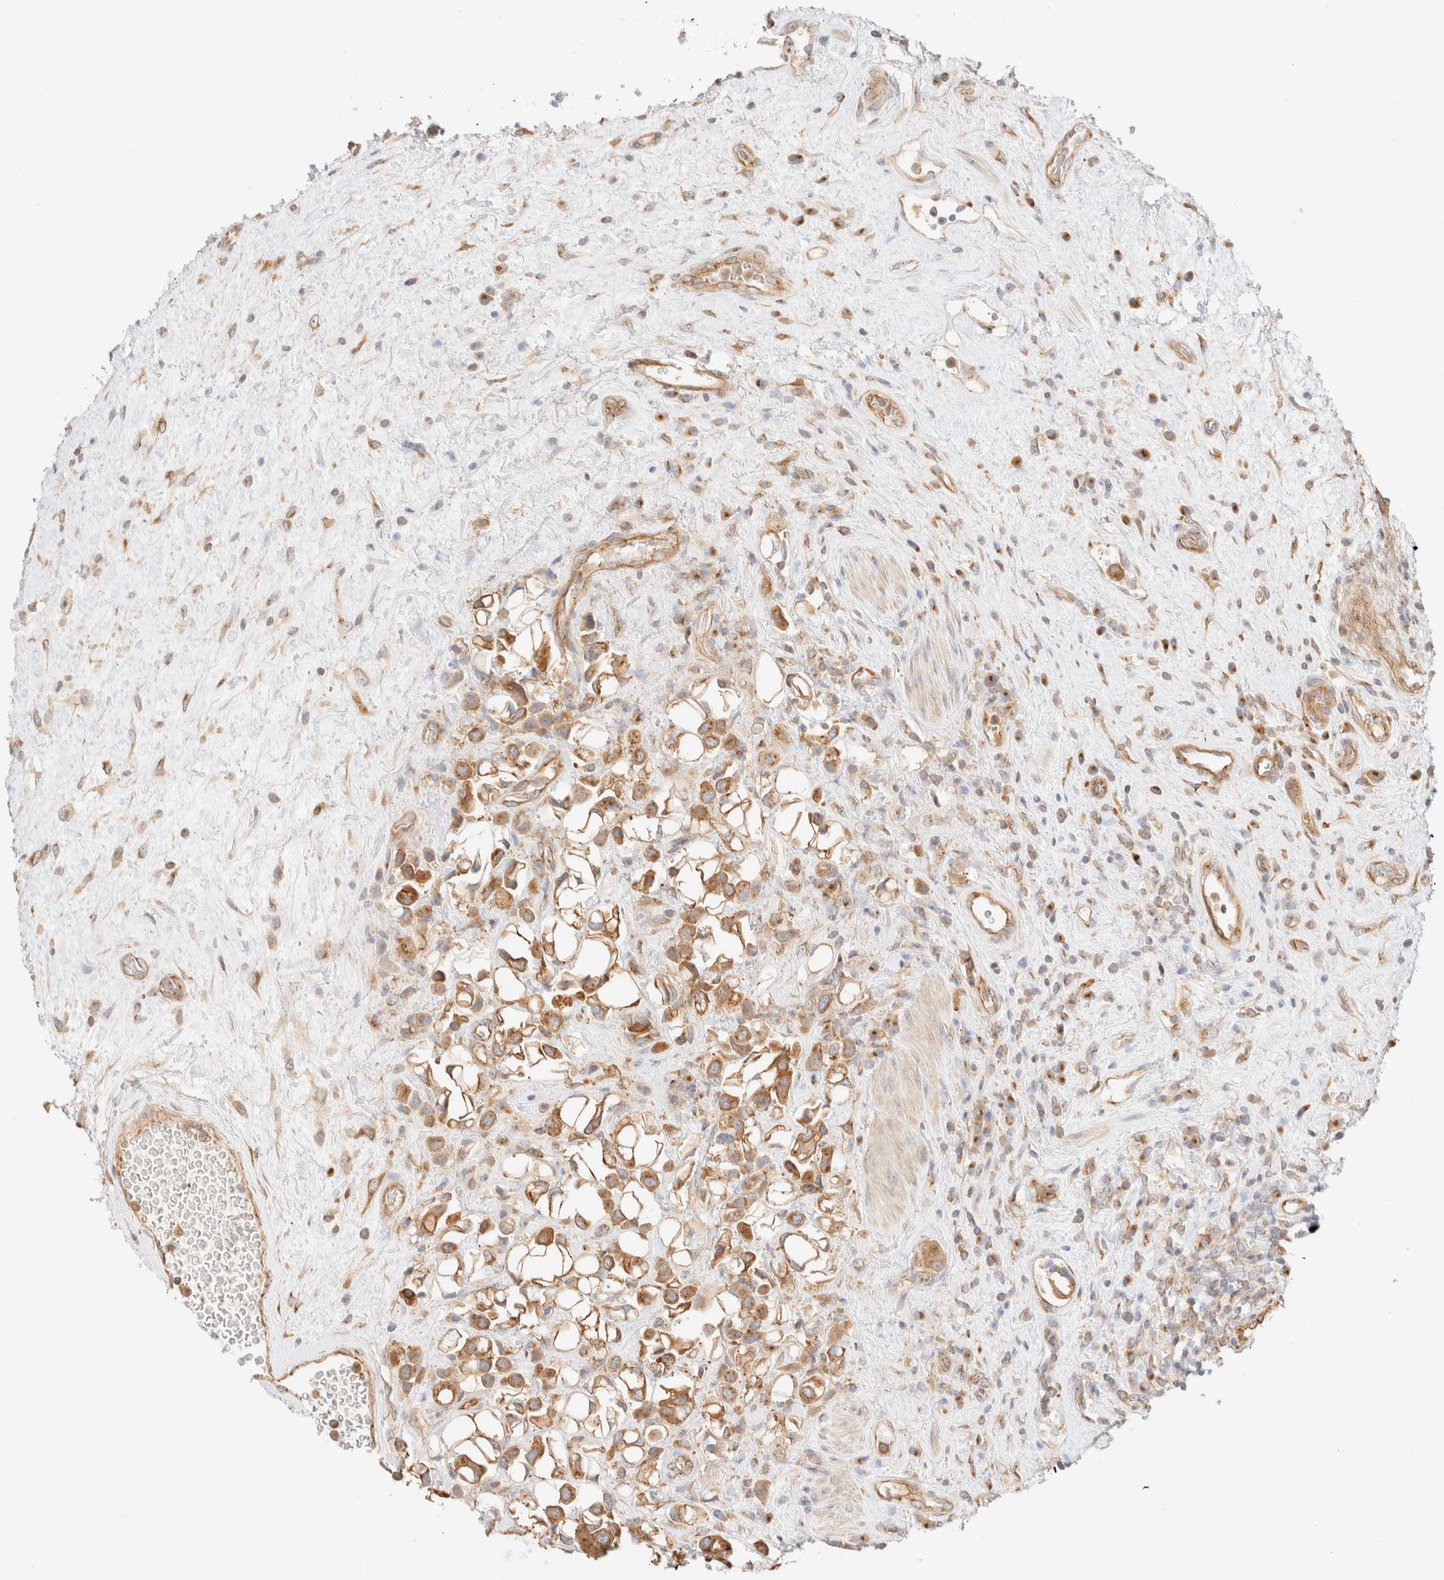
{"staining": {"intensity": "moderate", "quantity": ">75%", "location": "cytoplasmic/membranous"}, "tissue": "urothelial cancer", "cell_type": "Tumor cells", "image_type": "cancer", "snomed": [{"axis": "morphology", "description": "Urothelial carcinoma, High grade"}, {"axis": "topography", "description": "Urinary bladder"}], "caption": "Brown immunohistochemical staining in human urothelial cancer exhibits moderate cytoplasmic/membranous expression in about >75% of tumor cells. (IHC, brightfield microscopy, high magnification).", "gene": "MYO10", "patient": {"sex": "male", "age": 50}}